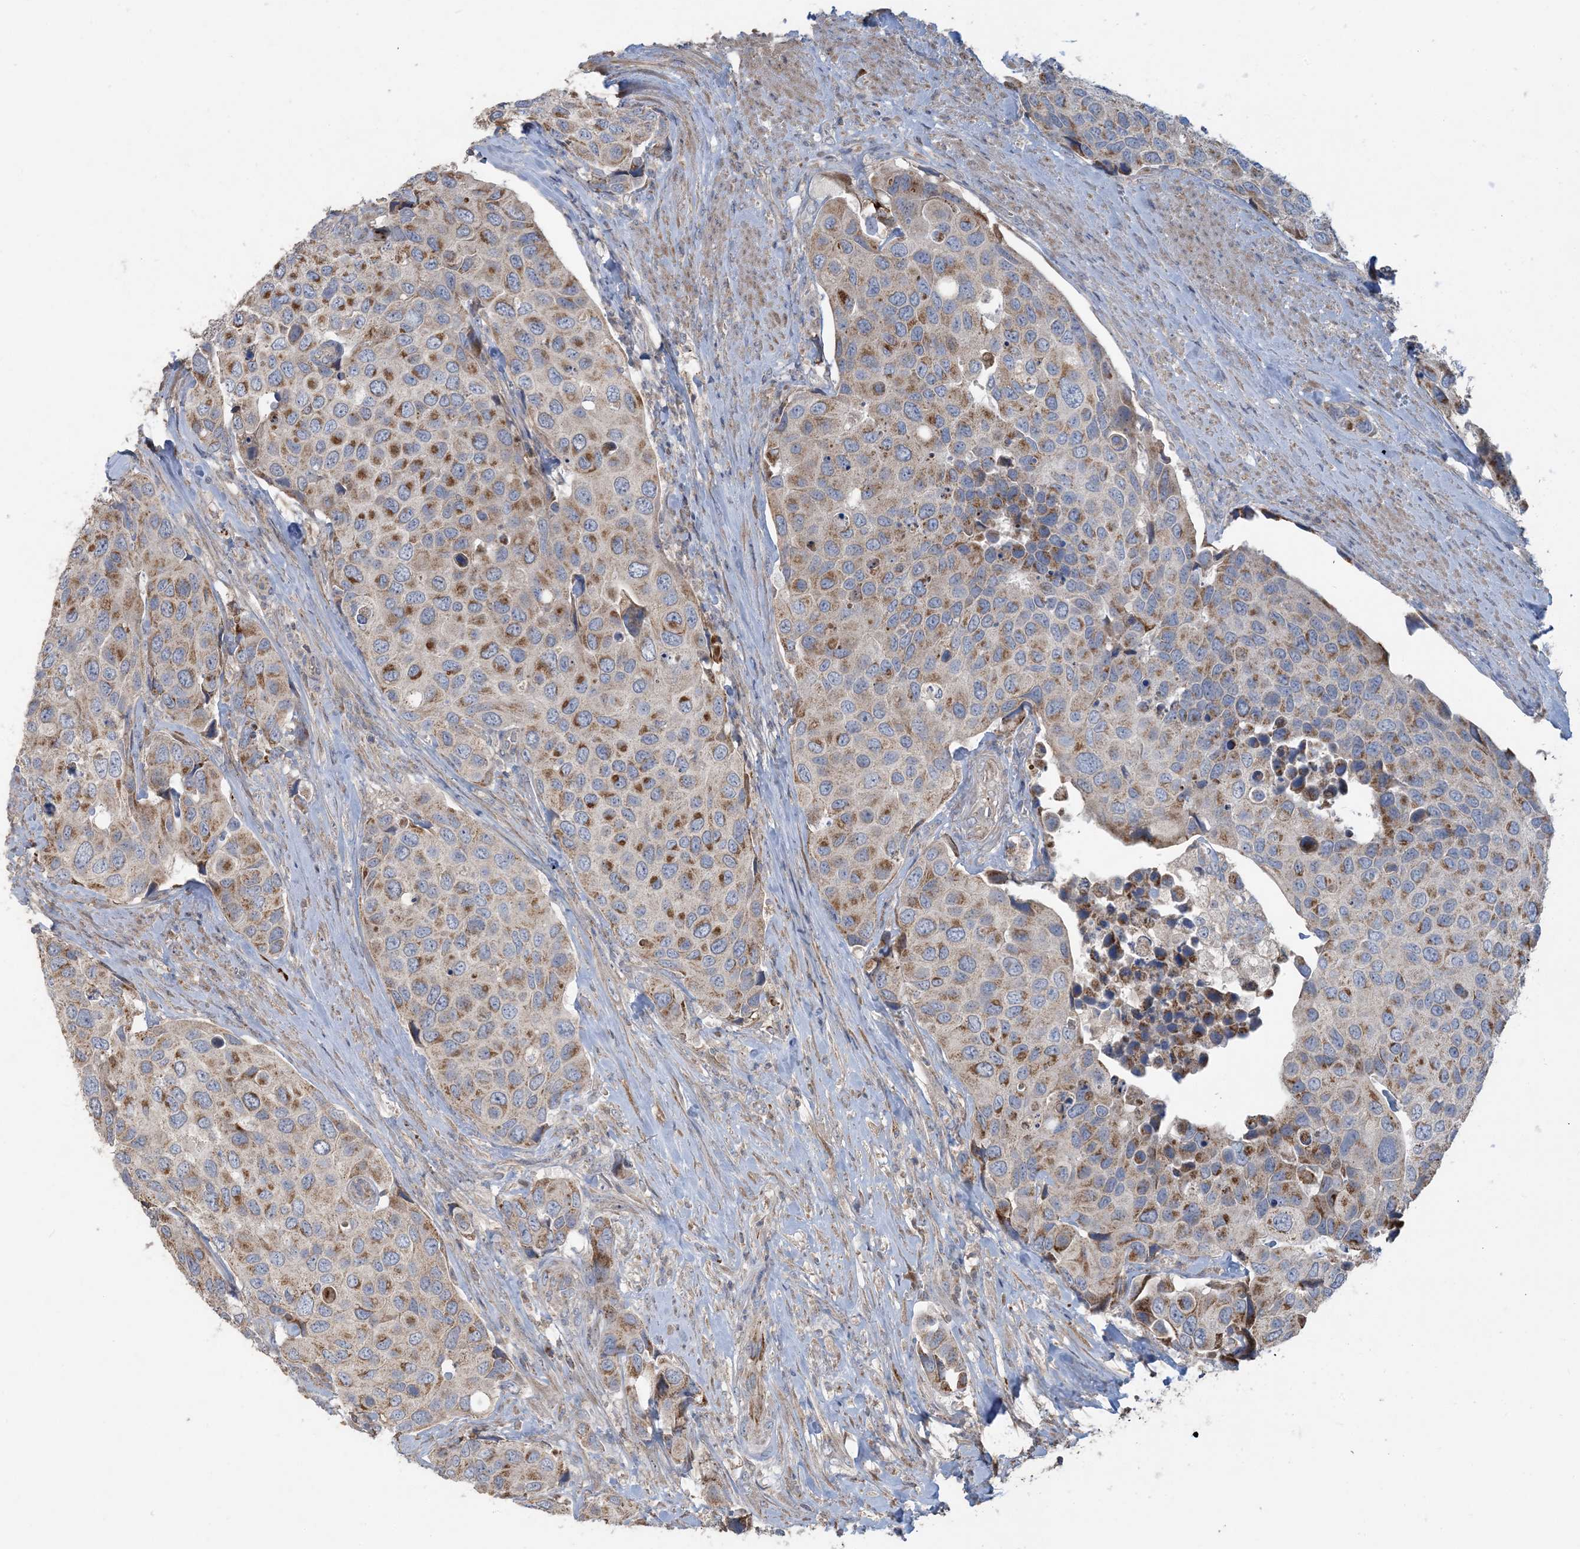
{"staining": {"intensity": "moderate", "quantity": ">75%", "location": "cytoplasmic/membranous"}, "tissue": "urothelial cancer", "cell_type": "Tumor cells", "image_type": "cancer", "snomed": [{"axis": "morphology", "description": "Urothelial carcinoma, High grade"}, {"axis": "topography", "description": "Urinary bladder"}], "caption": "DAB immunohistochemical staining of urothelial cancer exhibits moderate cytoplasmic/membranous protein positivity in approximately >75% of tumor cells.", "gene": "ECHDC1", "patient": {"sex": "male", "age": 74}}